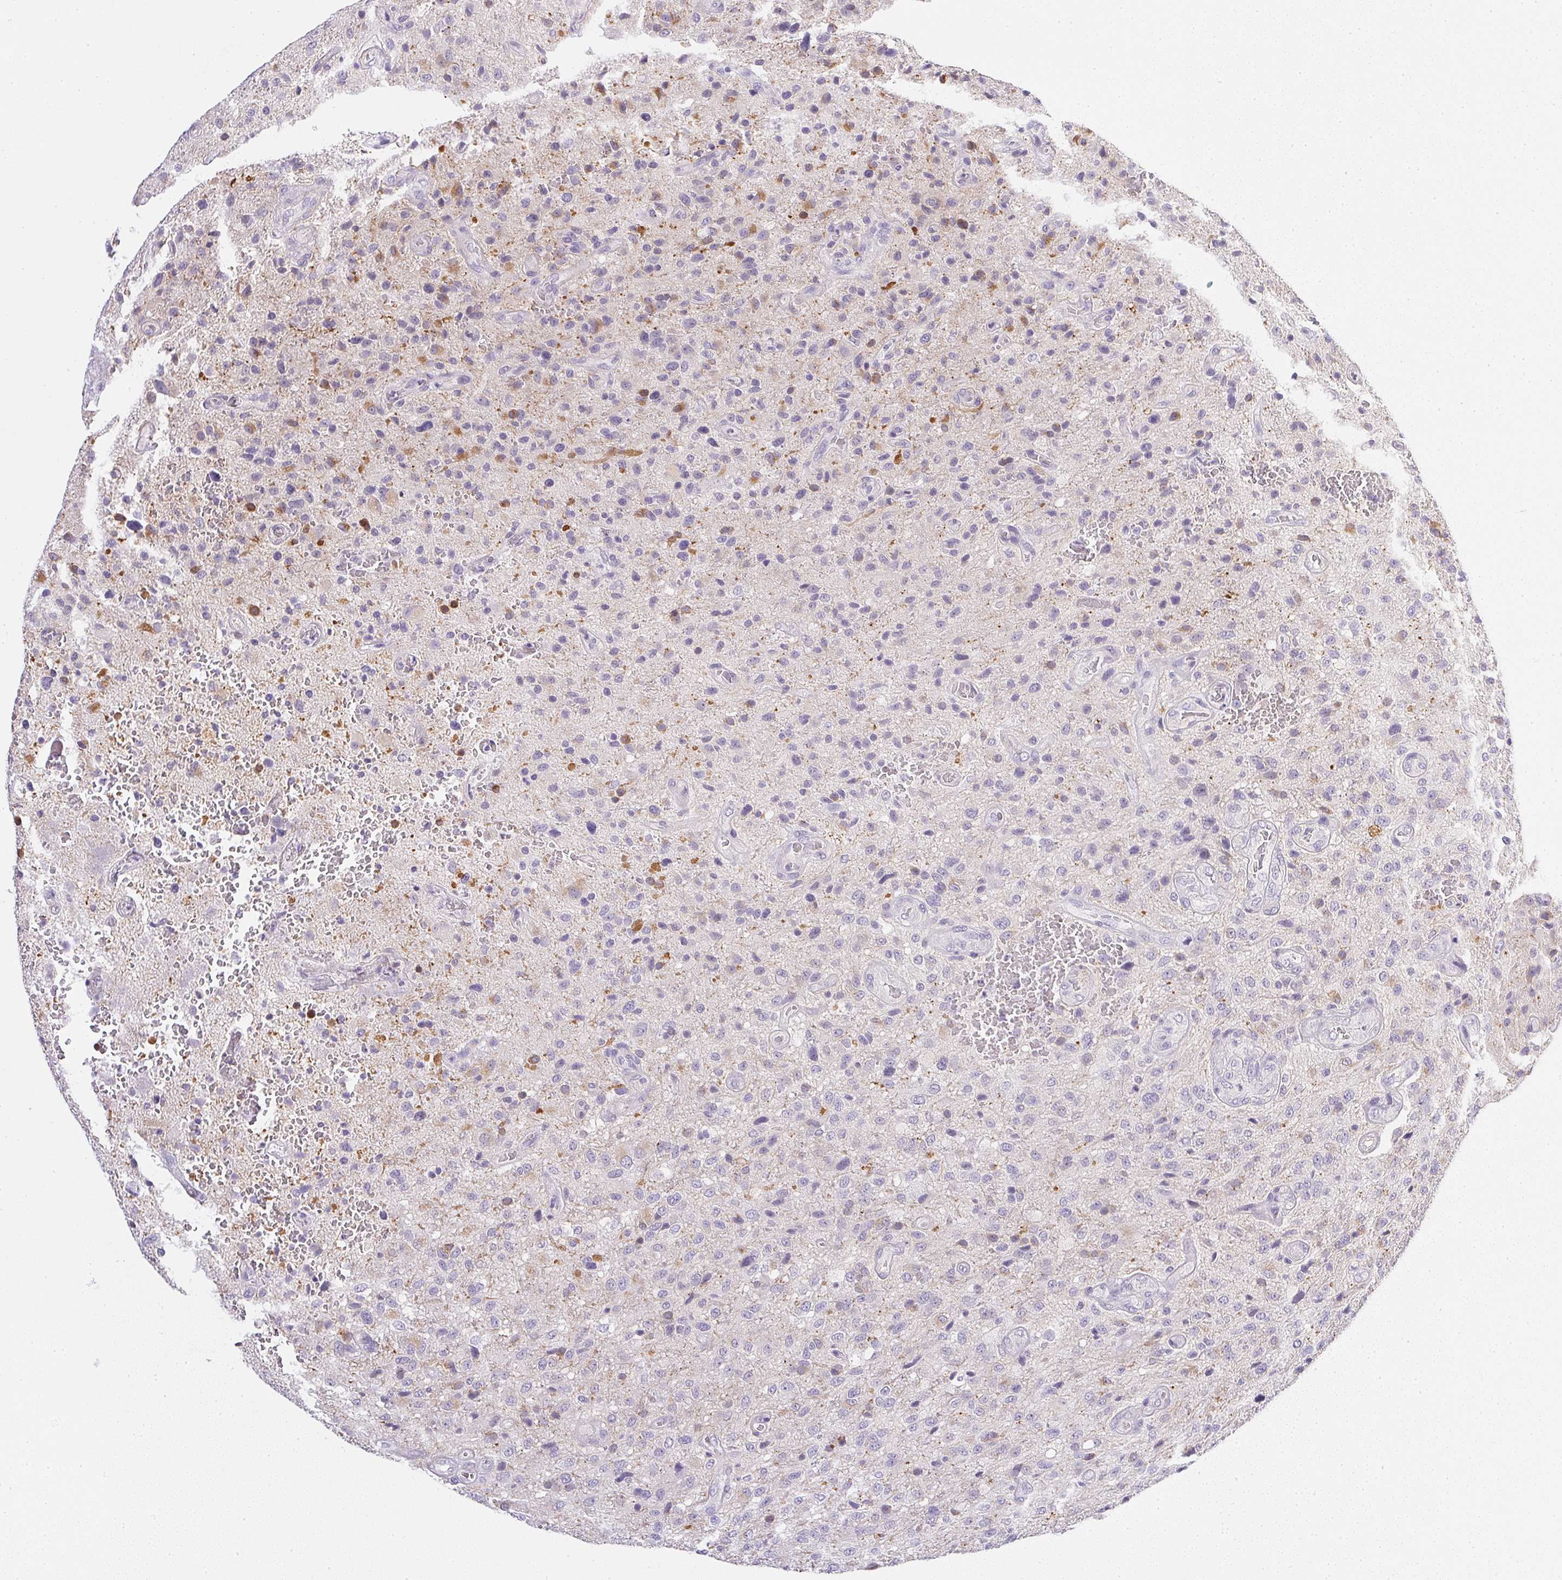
{"staining": {"intensity": "negative", "quantity": "none", "location": "none"}, "tissue": "glioma", "cell_type": "Tumor cells", "image_type": "cancer", "snomed": [{"axis": "morphology", "description": "Glioma, malignant, Low grade"}, {"axis": "topography", "description": "Brain"}], "caption": "A high-resolution photomicrograph shows immunohistochemistry staining of glioma, which demonstrates no significant expression in tumor cells.", "gene": "SLC17A7", "patient": {"sex": "male", "age": 66}}